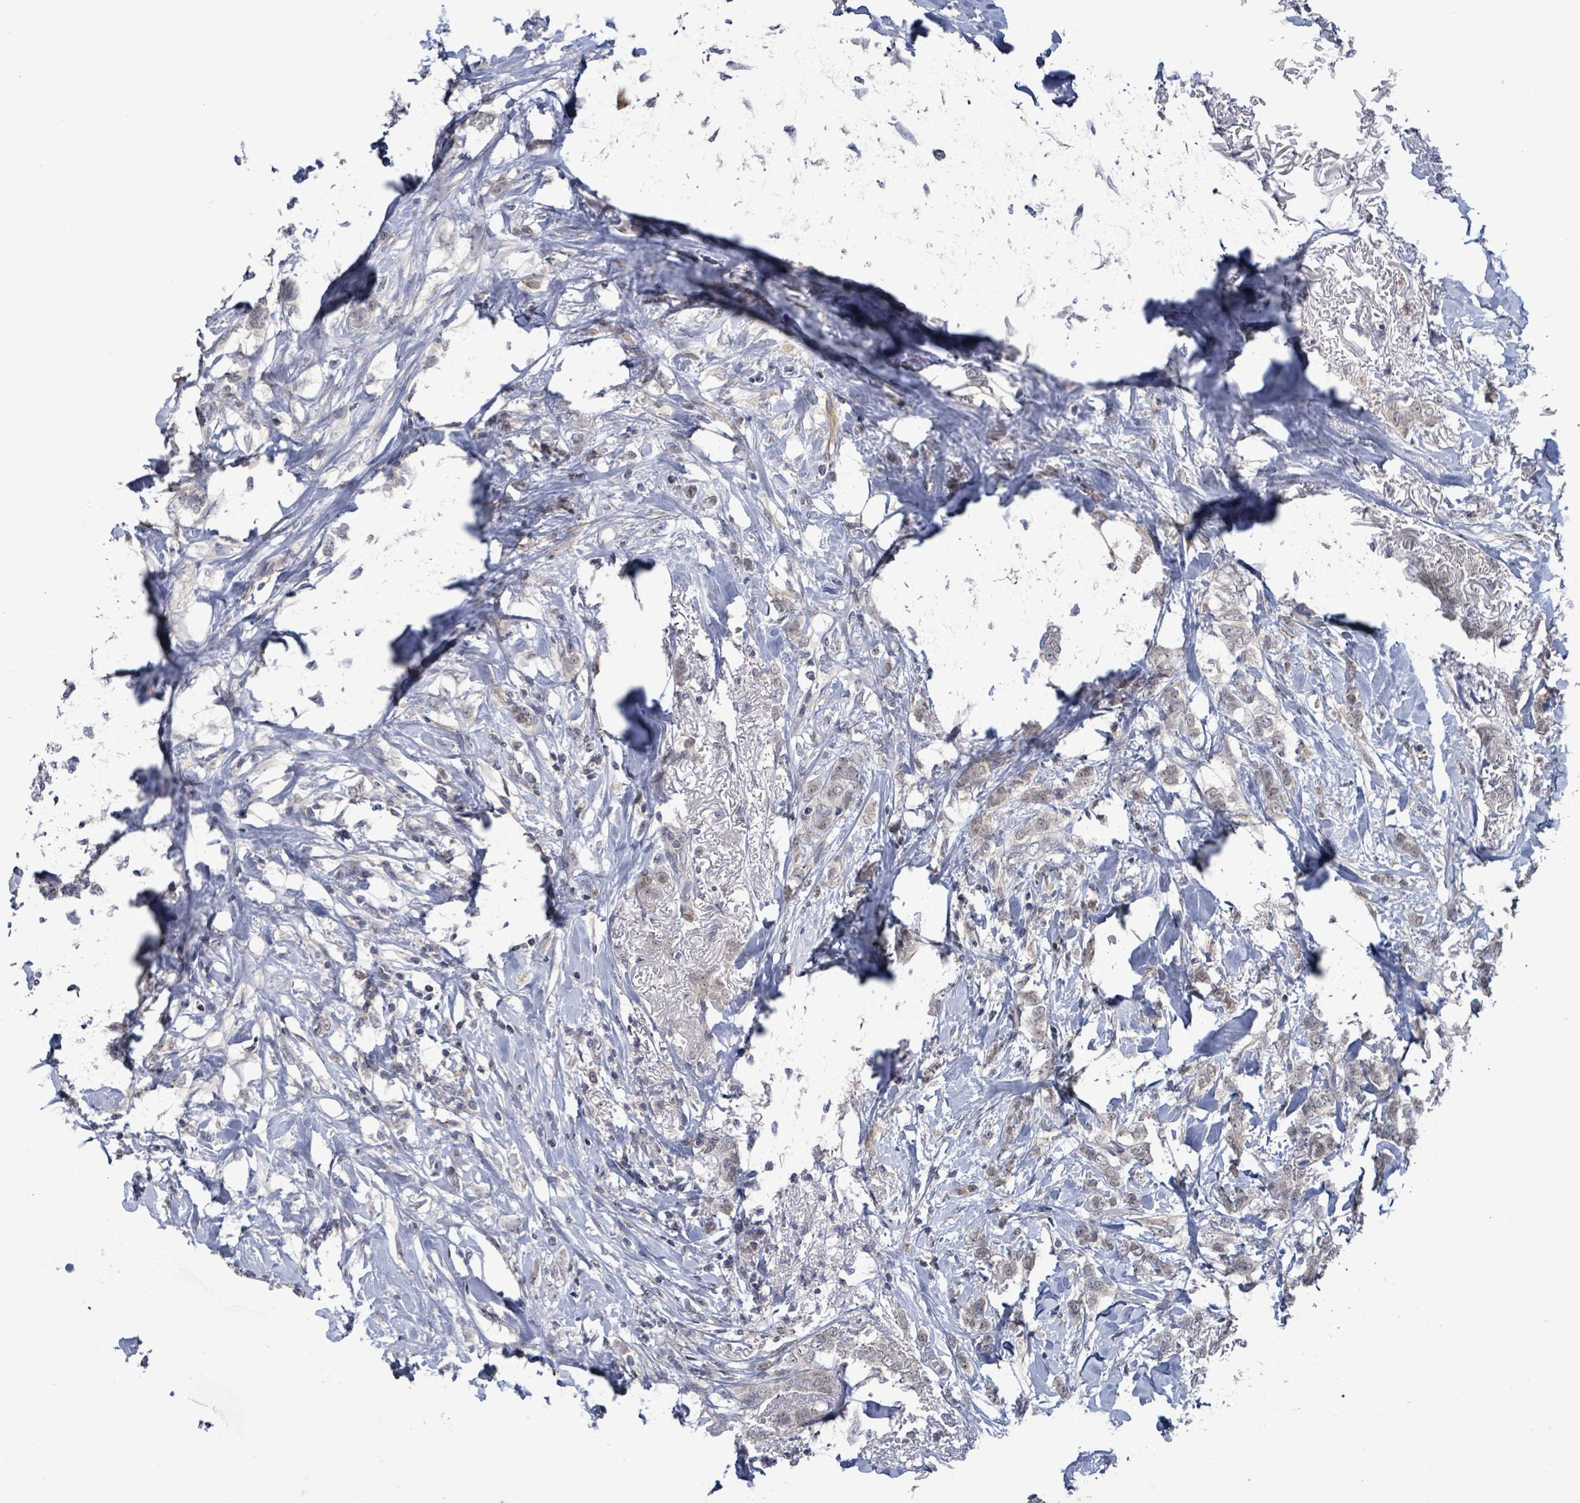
{"staining": {"intensity": "negative", "quantity": "none", "location": "none"}, "tissue": "breast cancer", "cell_type": "Tumor cells", "image_type": "cancer", "snomed": [{"axis": "morphology", "description": "Duct carcinoma"}, {"axis": "topography", "description": "Breast"}], "caption": "Immunohistochemical staining of human intraductal carcinoma (breast) exhibits no significant positivity in tumor cells.", "gene": "AMMECR1", "patient": {"sex": "female", "age": 72}}